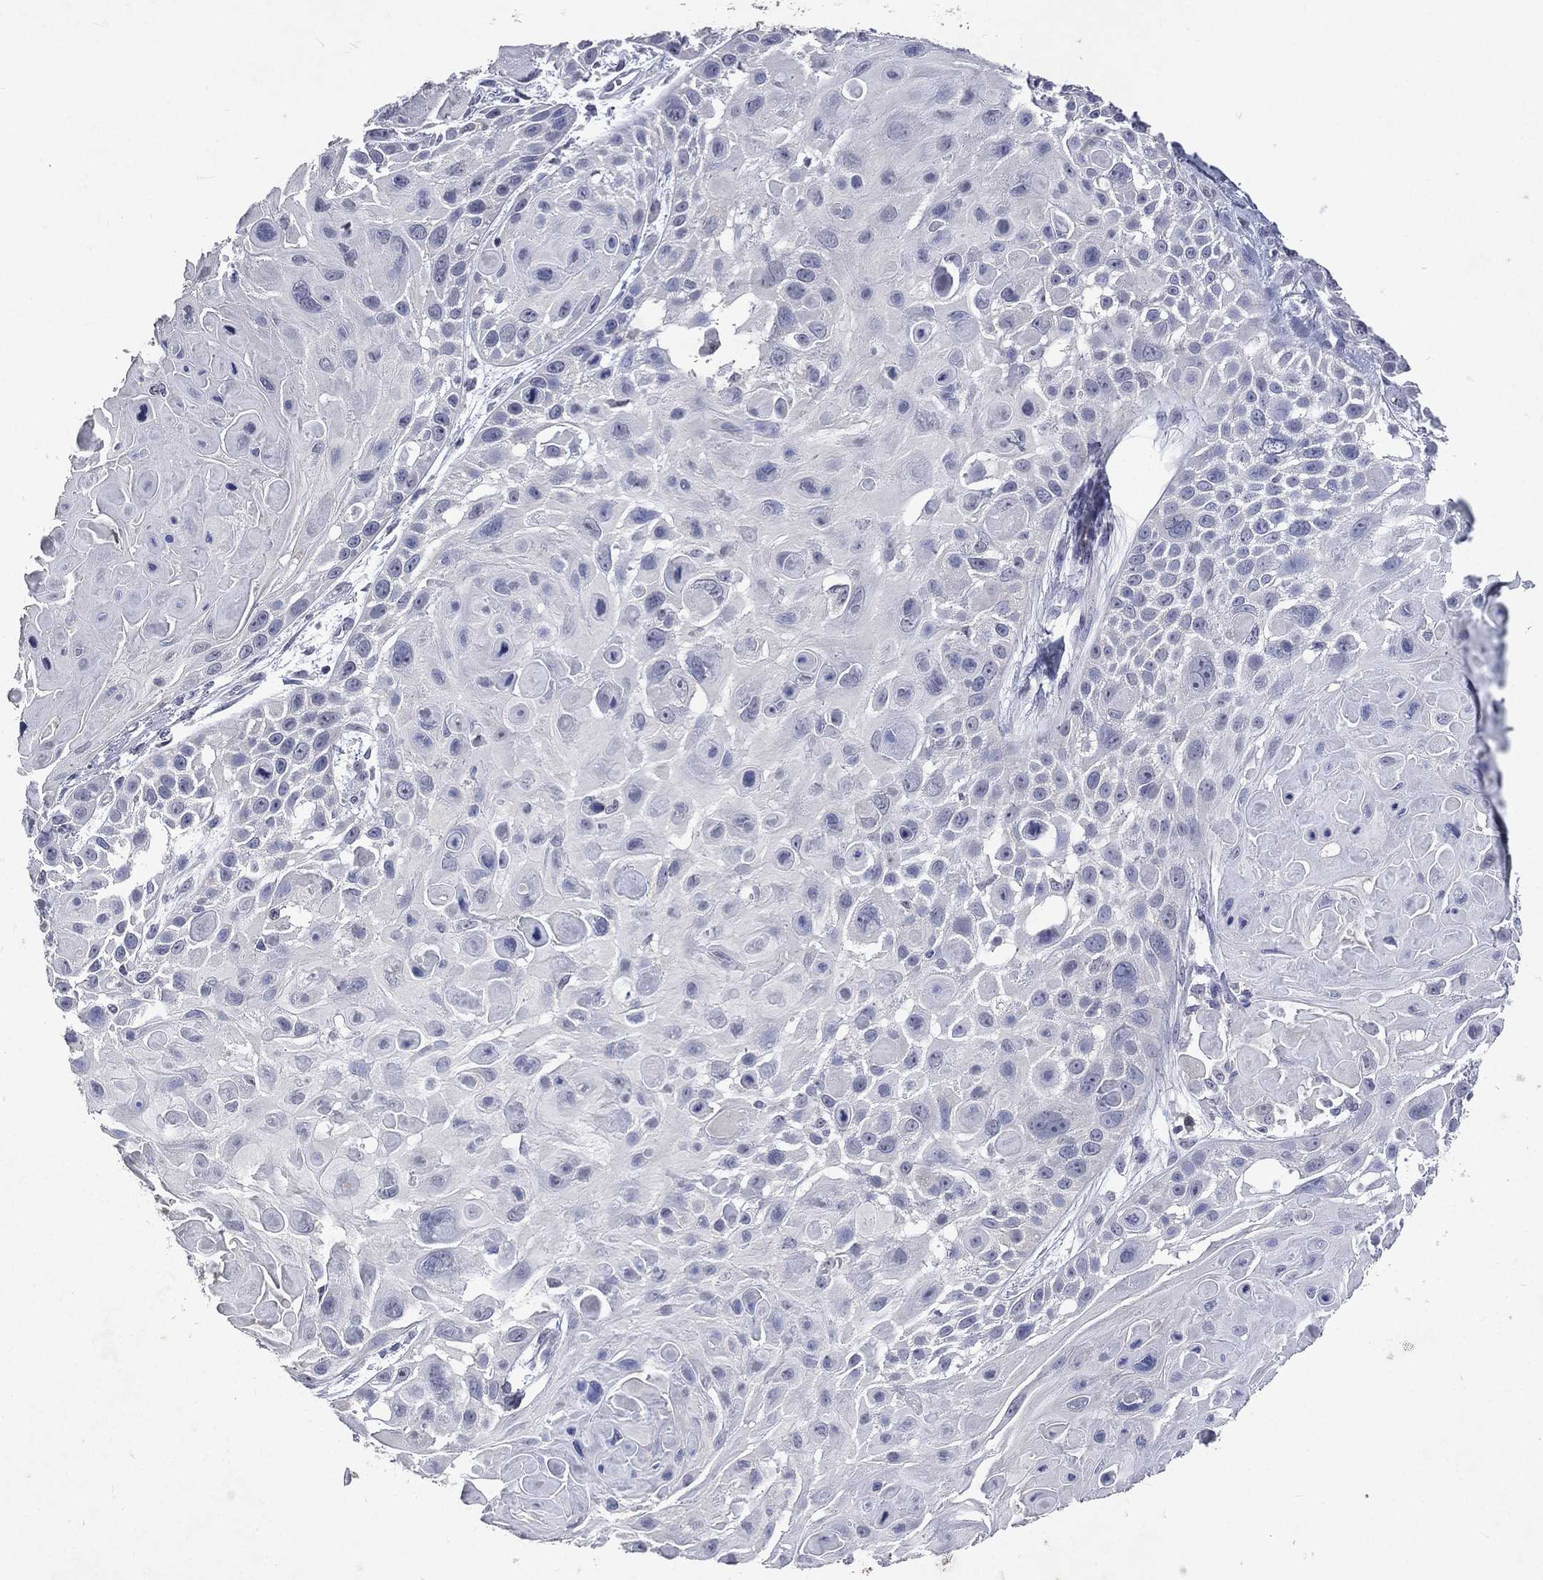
{"staining": {"intensity": "negative", "quantity": "none", "location": "none"}, "tissue": "skin cancer", "cell_type": "Tumor cells", "image_type": "cancer", "snomed": [{"axis": "morphology", "description": "Squamous cell carcinoma, NOS"}, {"axis": "topography", "description": "Skin"}, {"axis": "topography", "description": "Anal"}], "caption": "A high-resolution histopathology image shows immunohistochemistry (IHC) staining of skin cancer (squamous cell carcinoma), which demonstrates no significant positivity in tumor cells.", "gene": "SLC34A2", "patient": {"sex": "female", "age": 75}}